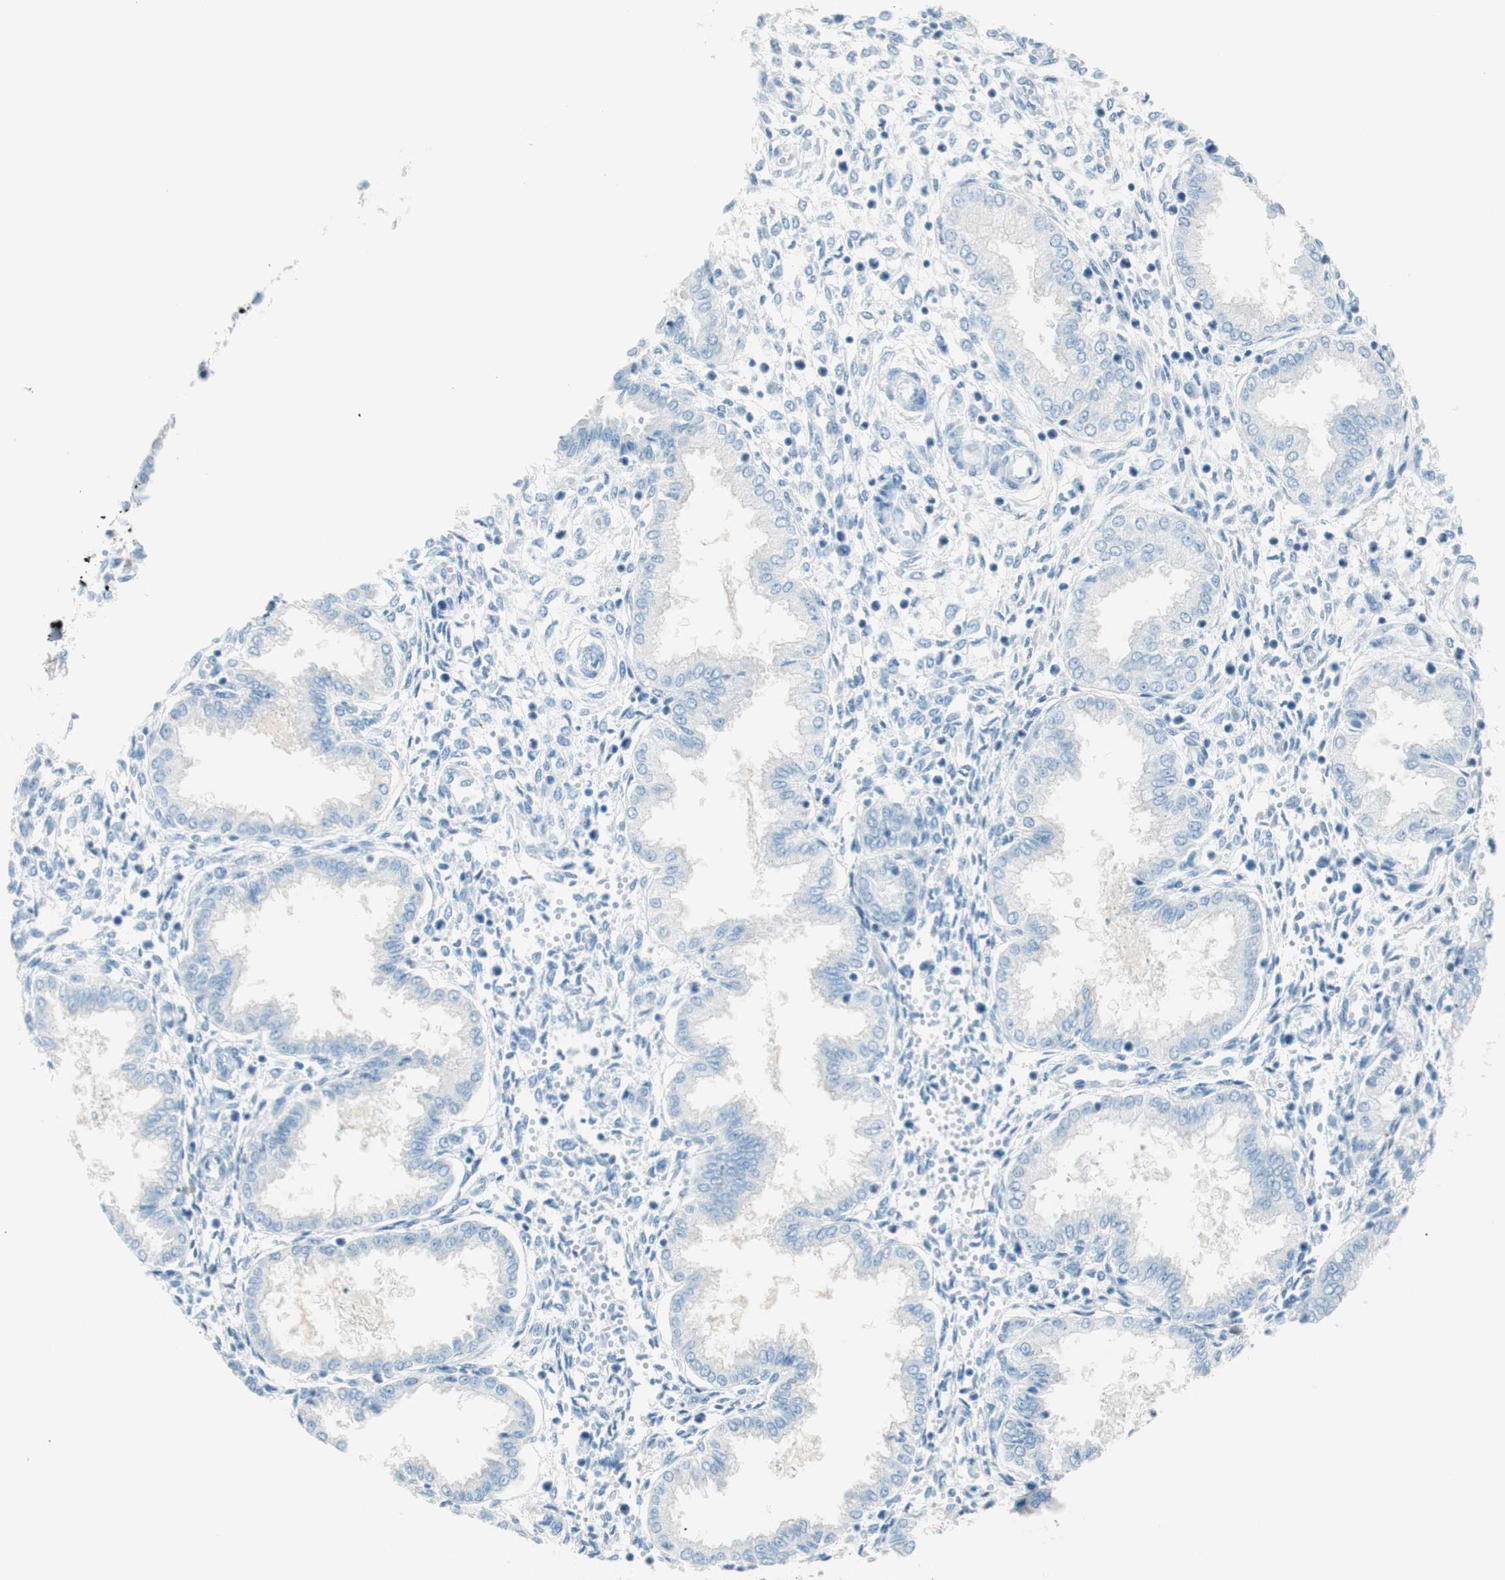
{"staining": {"intensity": "negative", "quantity": "none", "location": "none"}, "tissue": "endometrium", "cell_type": "Cells in endometrial stroma", "image_type": "normal", "snomed": [{"axis": "morphology", "description": "Normal tissue, NOS"}, {"axis": "topography", "description": "Endometrium"}], "caption": "Protein analysis of benign endometrium exhibits no significant staining in cells in endometrial stroma. (DAB (3,3'-diaminobenzidine) immunohistochemistry visualized using brightfield microscopy, high magnification).", "gene": "TNFRSF13C", "patient": {"sex": "female", "age": 33}}